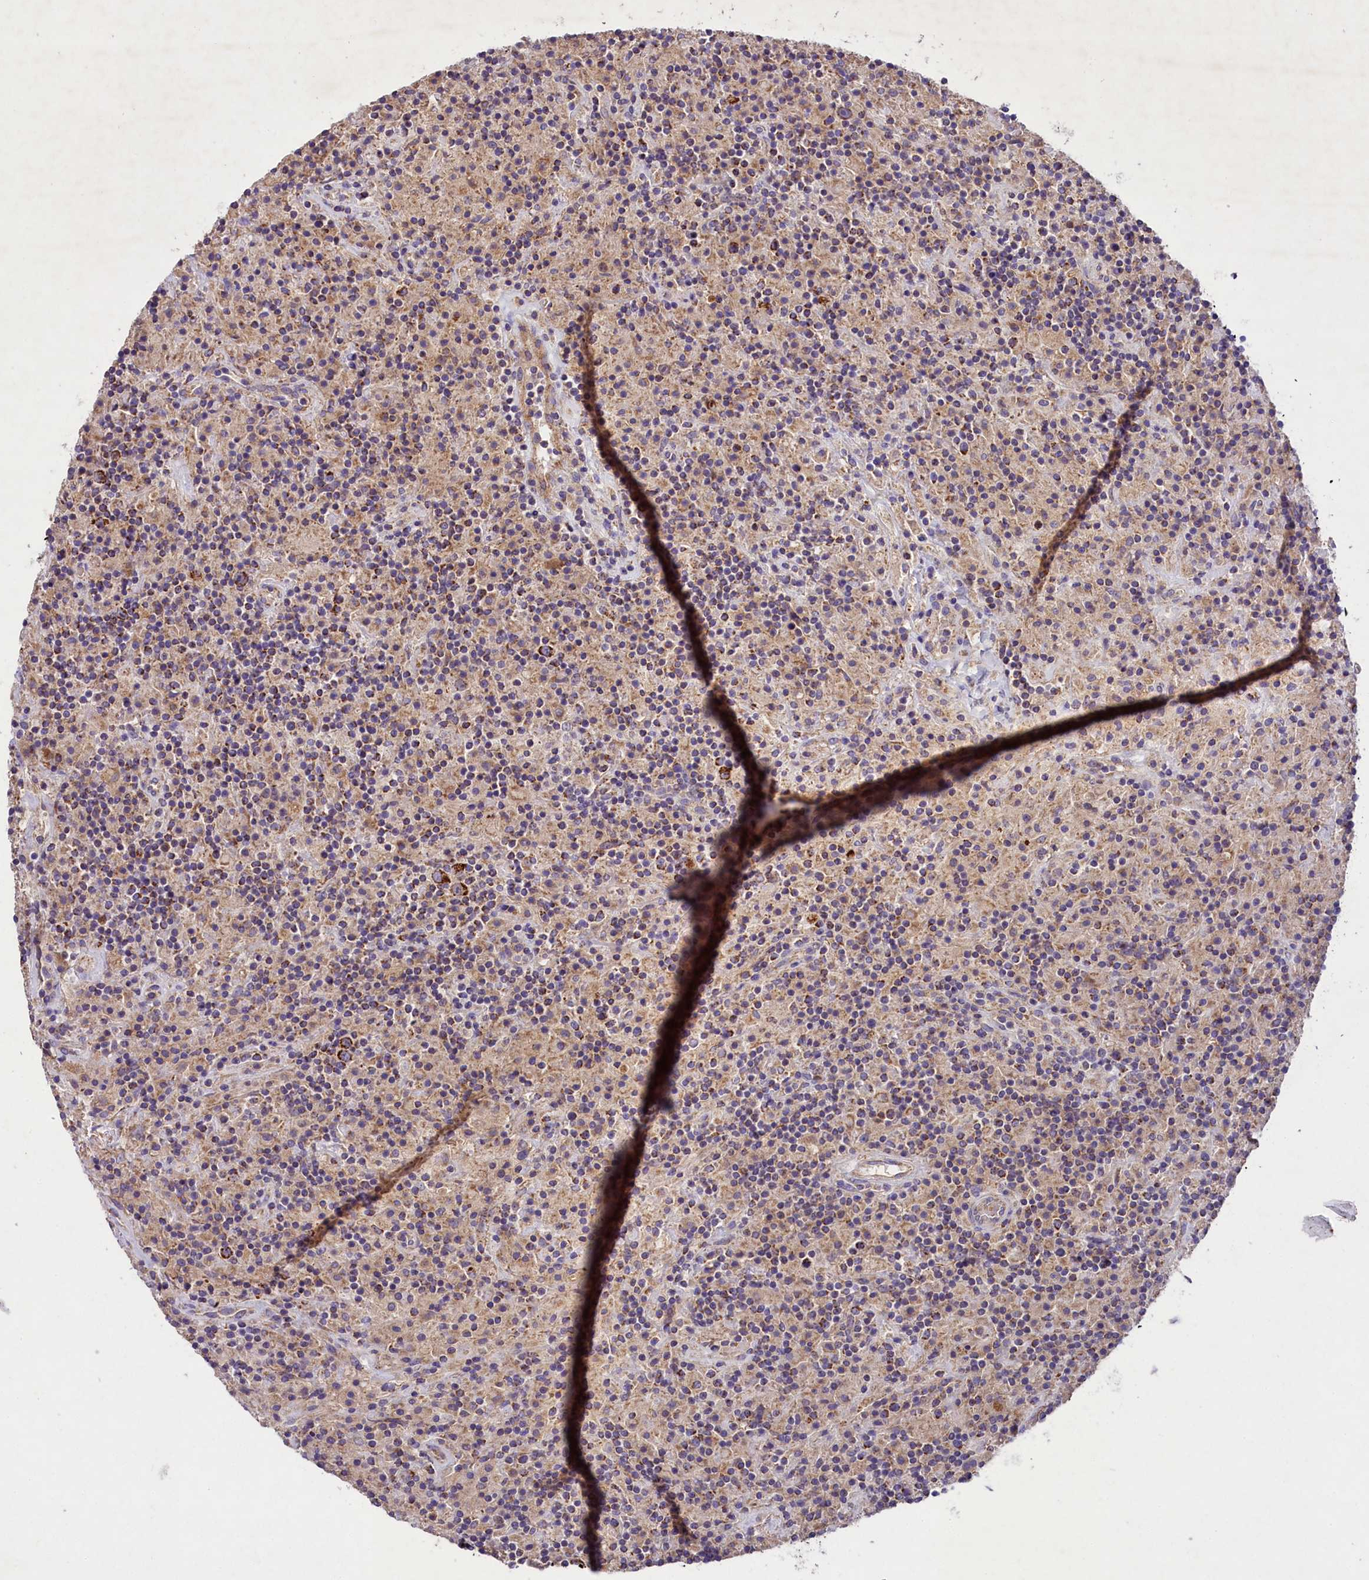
{"staining": {"intensity": "strong", "quantity": ">75%", "location": "cytoplasmic/membranous"}, "tissue": "lymphoma", "cell_type": "Tumor cells", "image_type": "cancer", "snomed": [{"axis": "morphology", "description": "Hodgkin's disease, NOS"}, {"axis": "topography", "description": "Lymph node"}], "caption": "Protein expression analysis of human lymphoma reveals strong cytoplasmic/membranous expression in about >75% of tumor cells.", "gene": "PMPCB", "patient": {"sex": "male", "age": 70}}